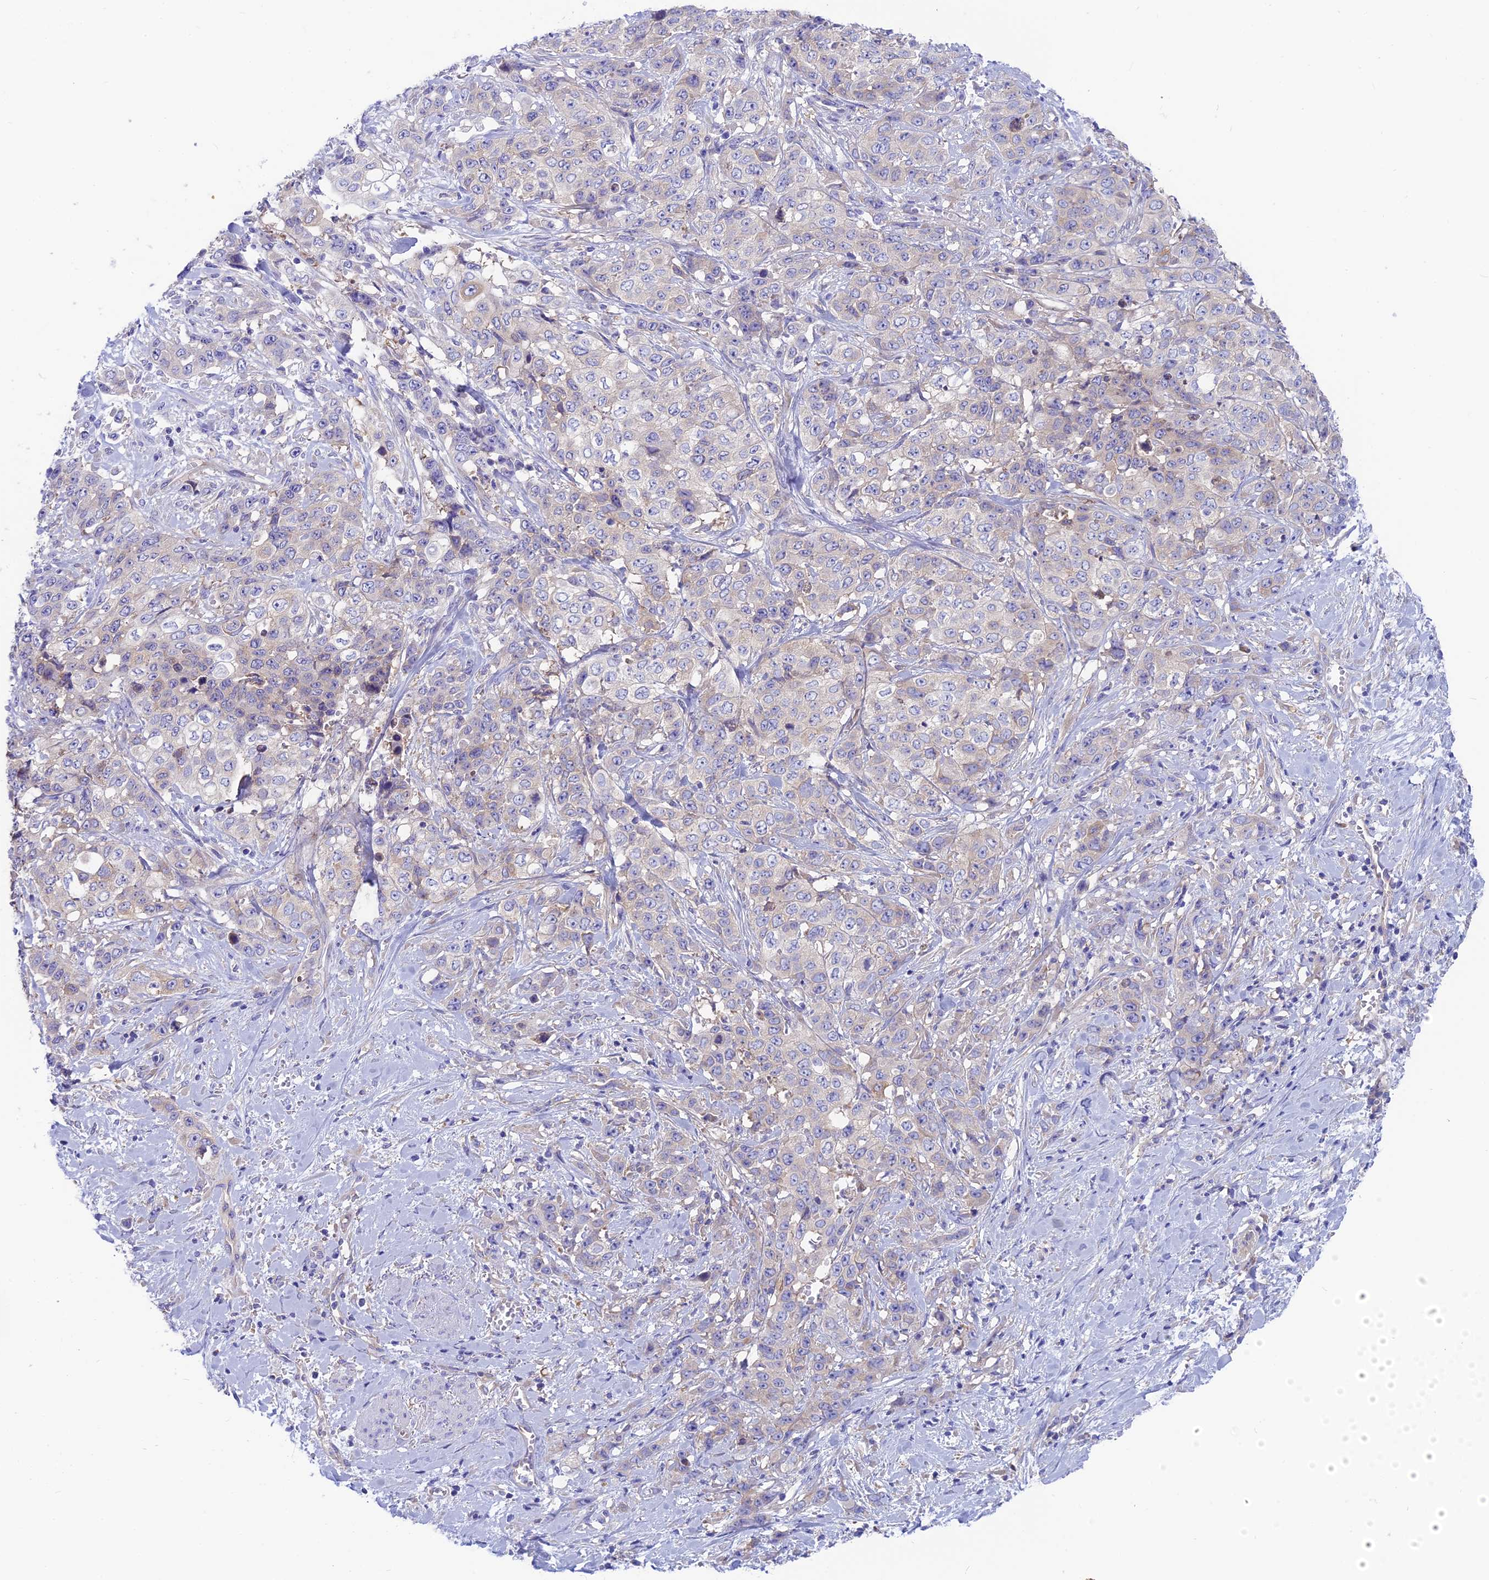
{"staining": {"intensity": "negative", "quantity": "none", "location": "none"}, "tissue": "stomach cancer", "cell_type": "Tumor cells", "image_type": "cancer", "snomed": [{"axis": "morphology", "description": "Adenocarcinoma, NOS"}, {"axis": "topography", "description": "Stomach, upper"}], "caption": "Immunohistochemical staining of stomach cancer (adenocarcinoma) demonstrates no significant positivity in tumor cells. (Immunohistochemistry (ihc), brightfield microscopy, high magnification).", "gene": "LZTFL1", "patient": {"sex": "male", "age": 62}}